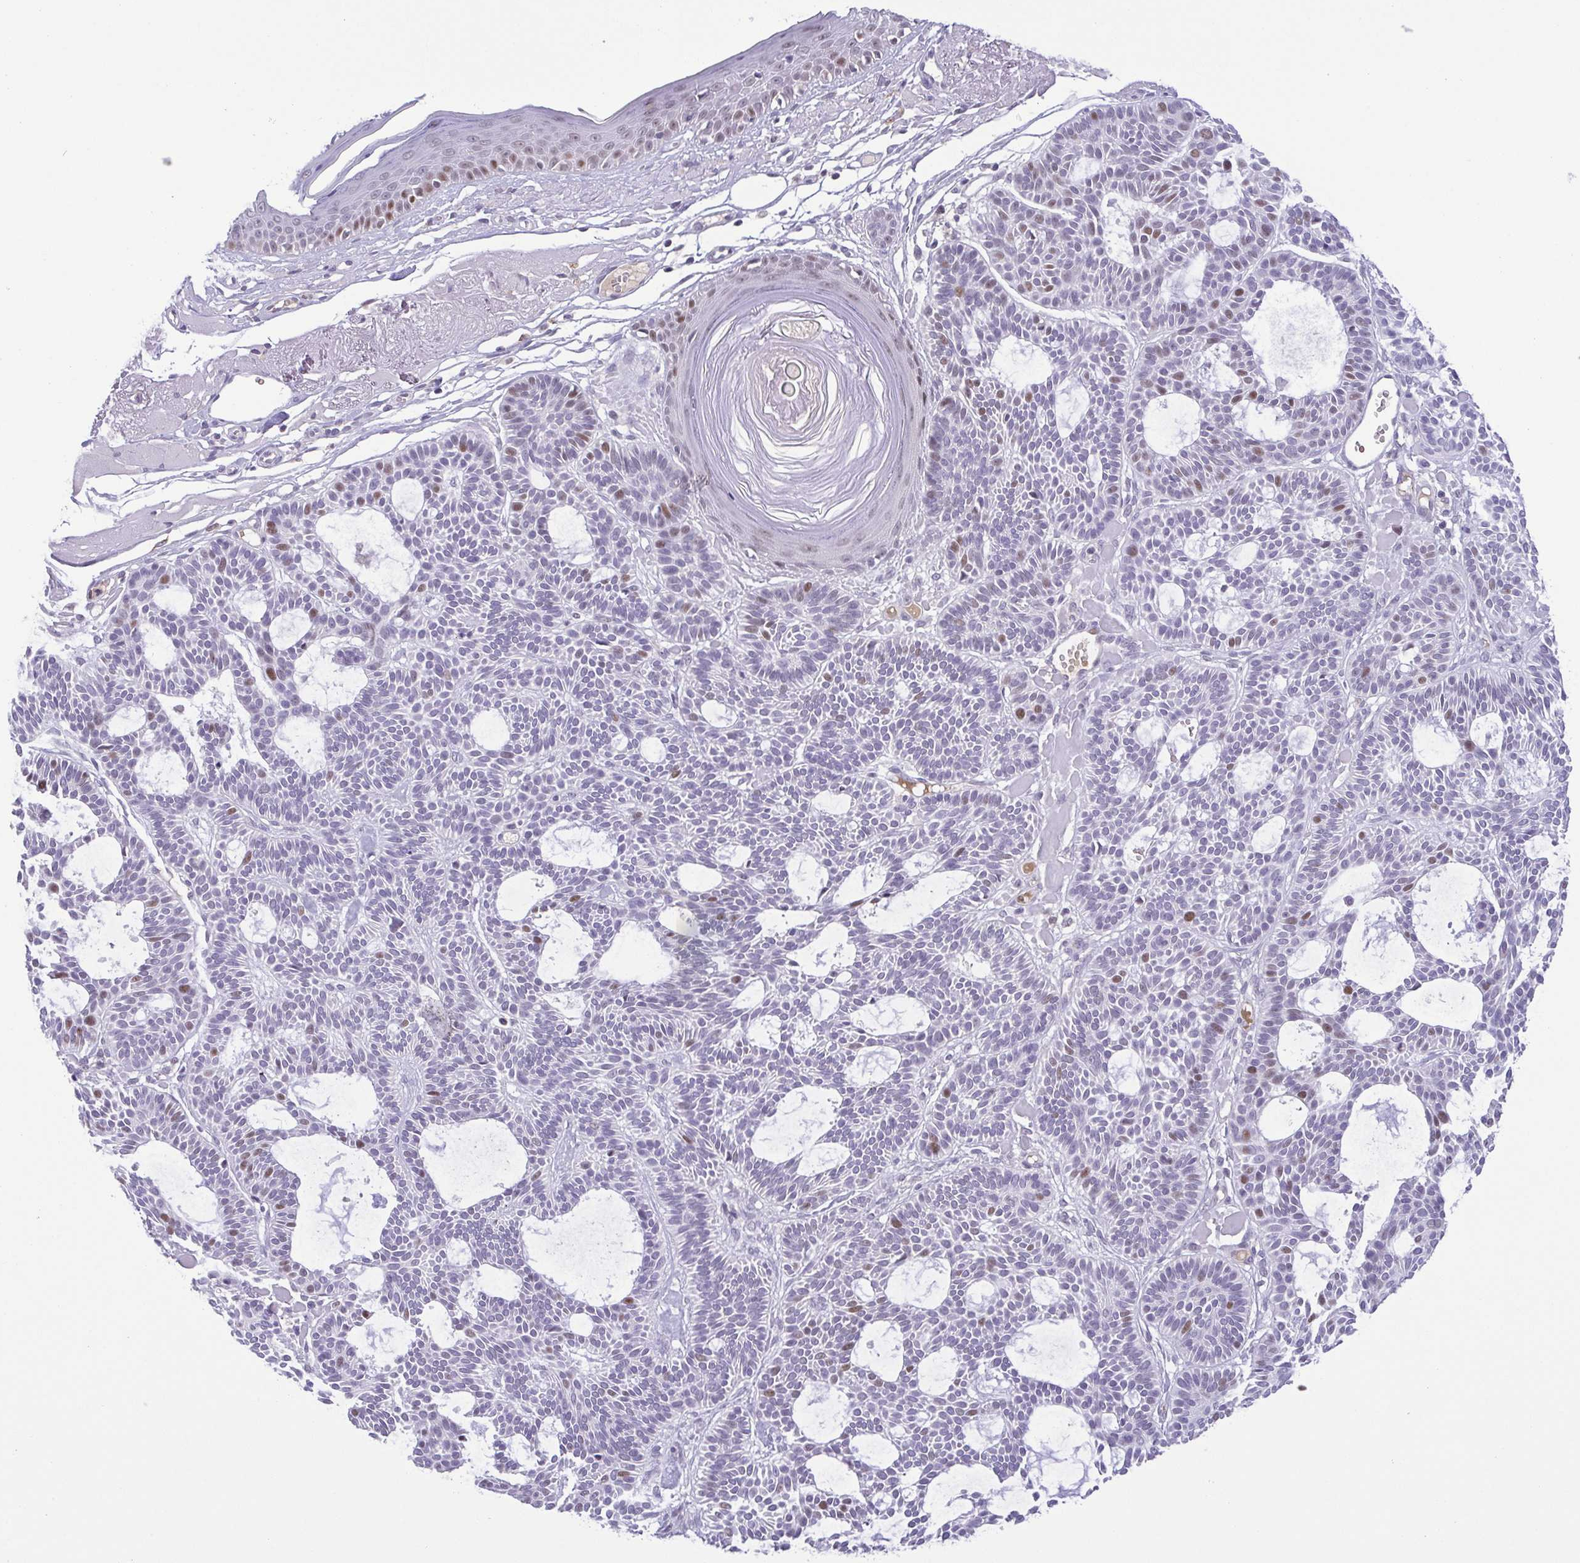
{"staining": {"intensity": "moderate", "quantity": "<25%", "location": "nuclear"}, "tissue": "skin cancer", "cell_type": "Tumor cells", "image_type": "cancer", "snomed": [{"axis": "morphology", "description": "Basal cell carcinoma"}, {"axis": "topography", "description": "Skin"}], "caption": "Skin cancer (basal cell carcinoma) stained with immunohistochemistry (IHC) reveals moderate nuclear expression in approximately <25% of tumor cells.", "gene": "TIPIN", "patient": {"sex": "male", "age": 85}}